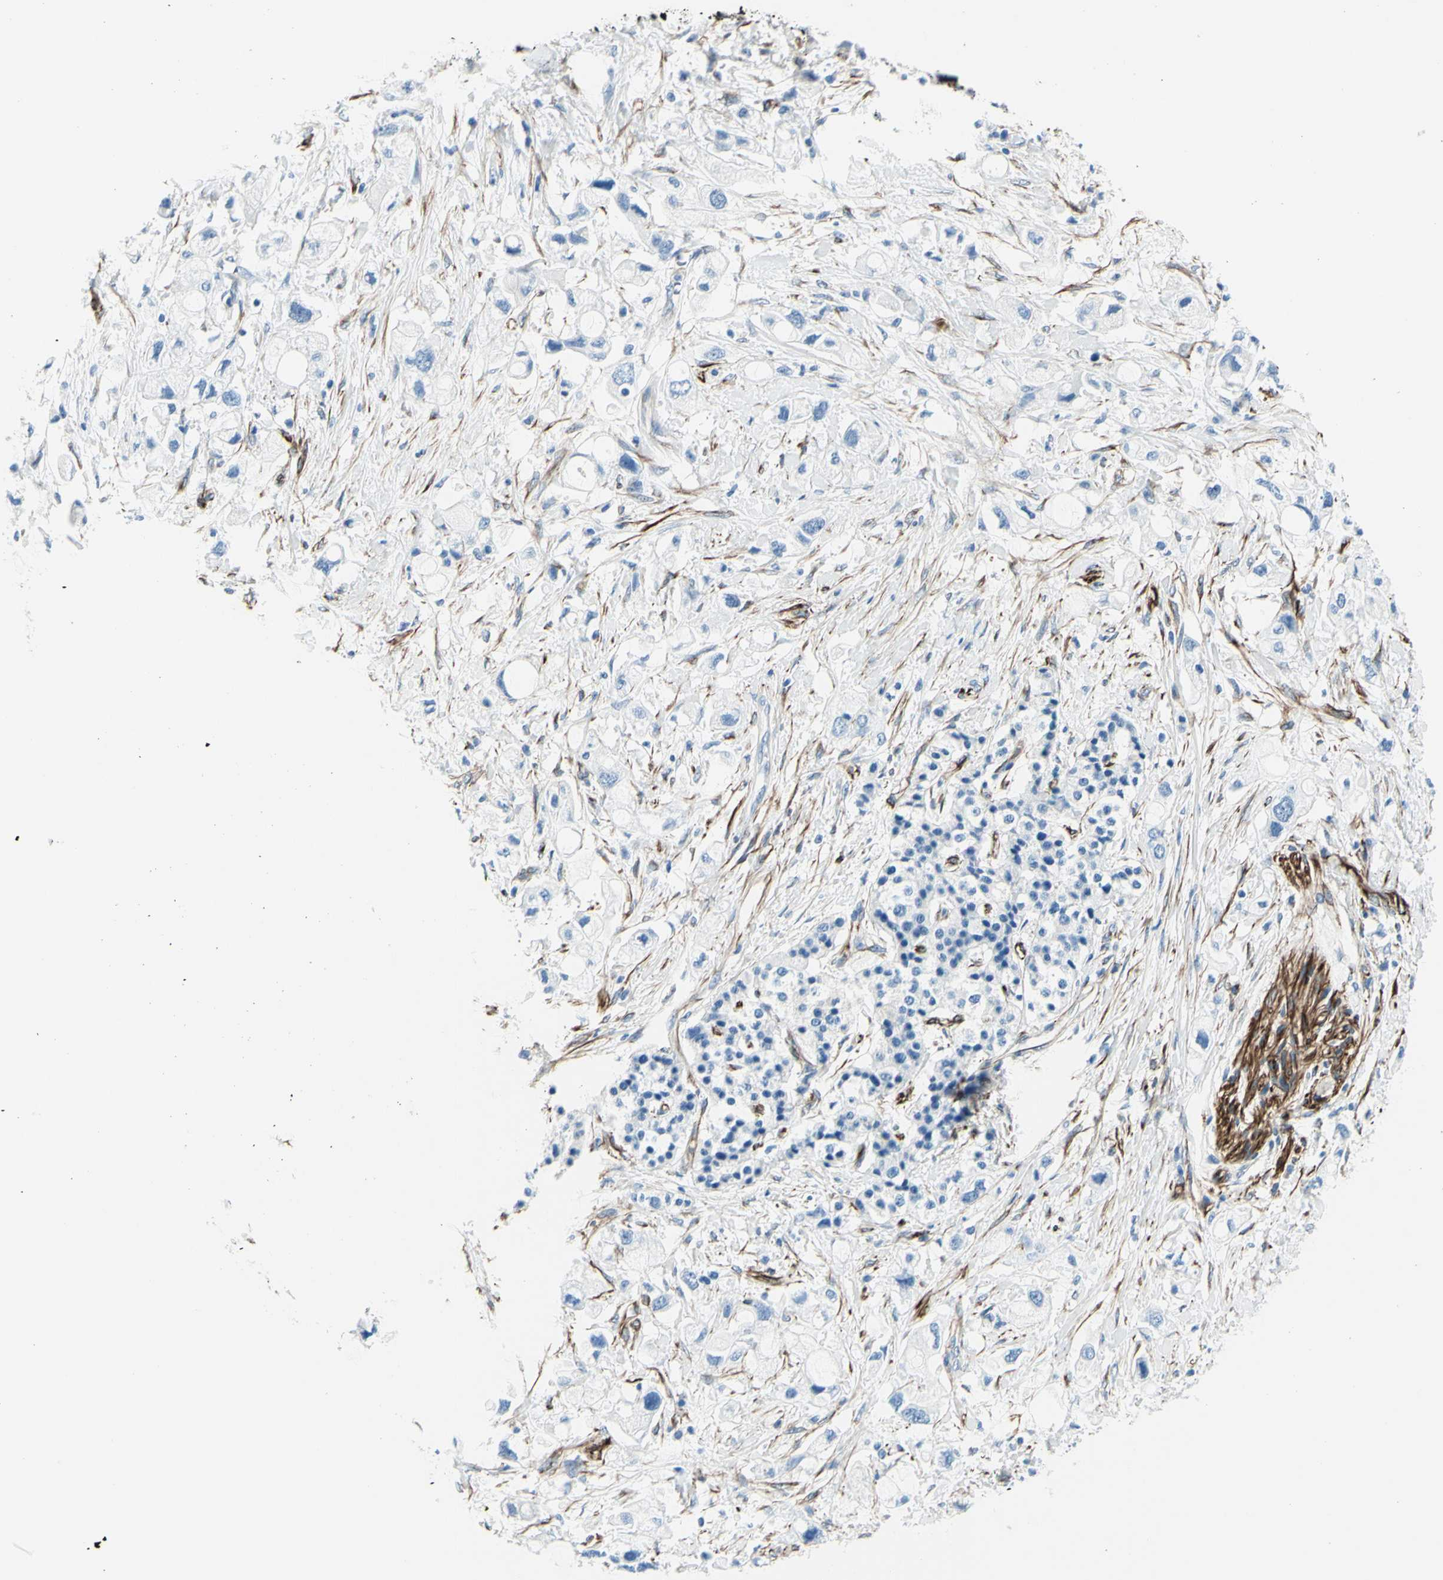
{"staining": {"intensity": "negative", "quantity": "none", "location": "none"}, "tissue": "pancreatic cancer", "cell_type": "Tumor cells", "image_type": "cancer", "snomed": [{"axis": "morphology", "description": "Adenocarcinoma, NOS"}, {"axis": "topography", "description": "Pancreas"}], "caption": "This image is of adenocarcinoma (pancreatic) stained with immunohistochemistry (IHC) to label a protein in brown with the nuclei are counter-stained blue. There is no staining in tumor cells.", "gene": "PTH2R", "patient": {"sex": "female", "age": 56}}